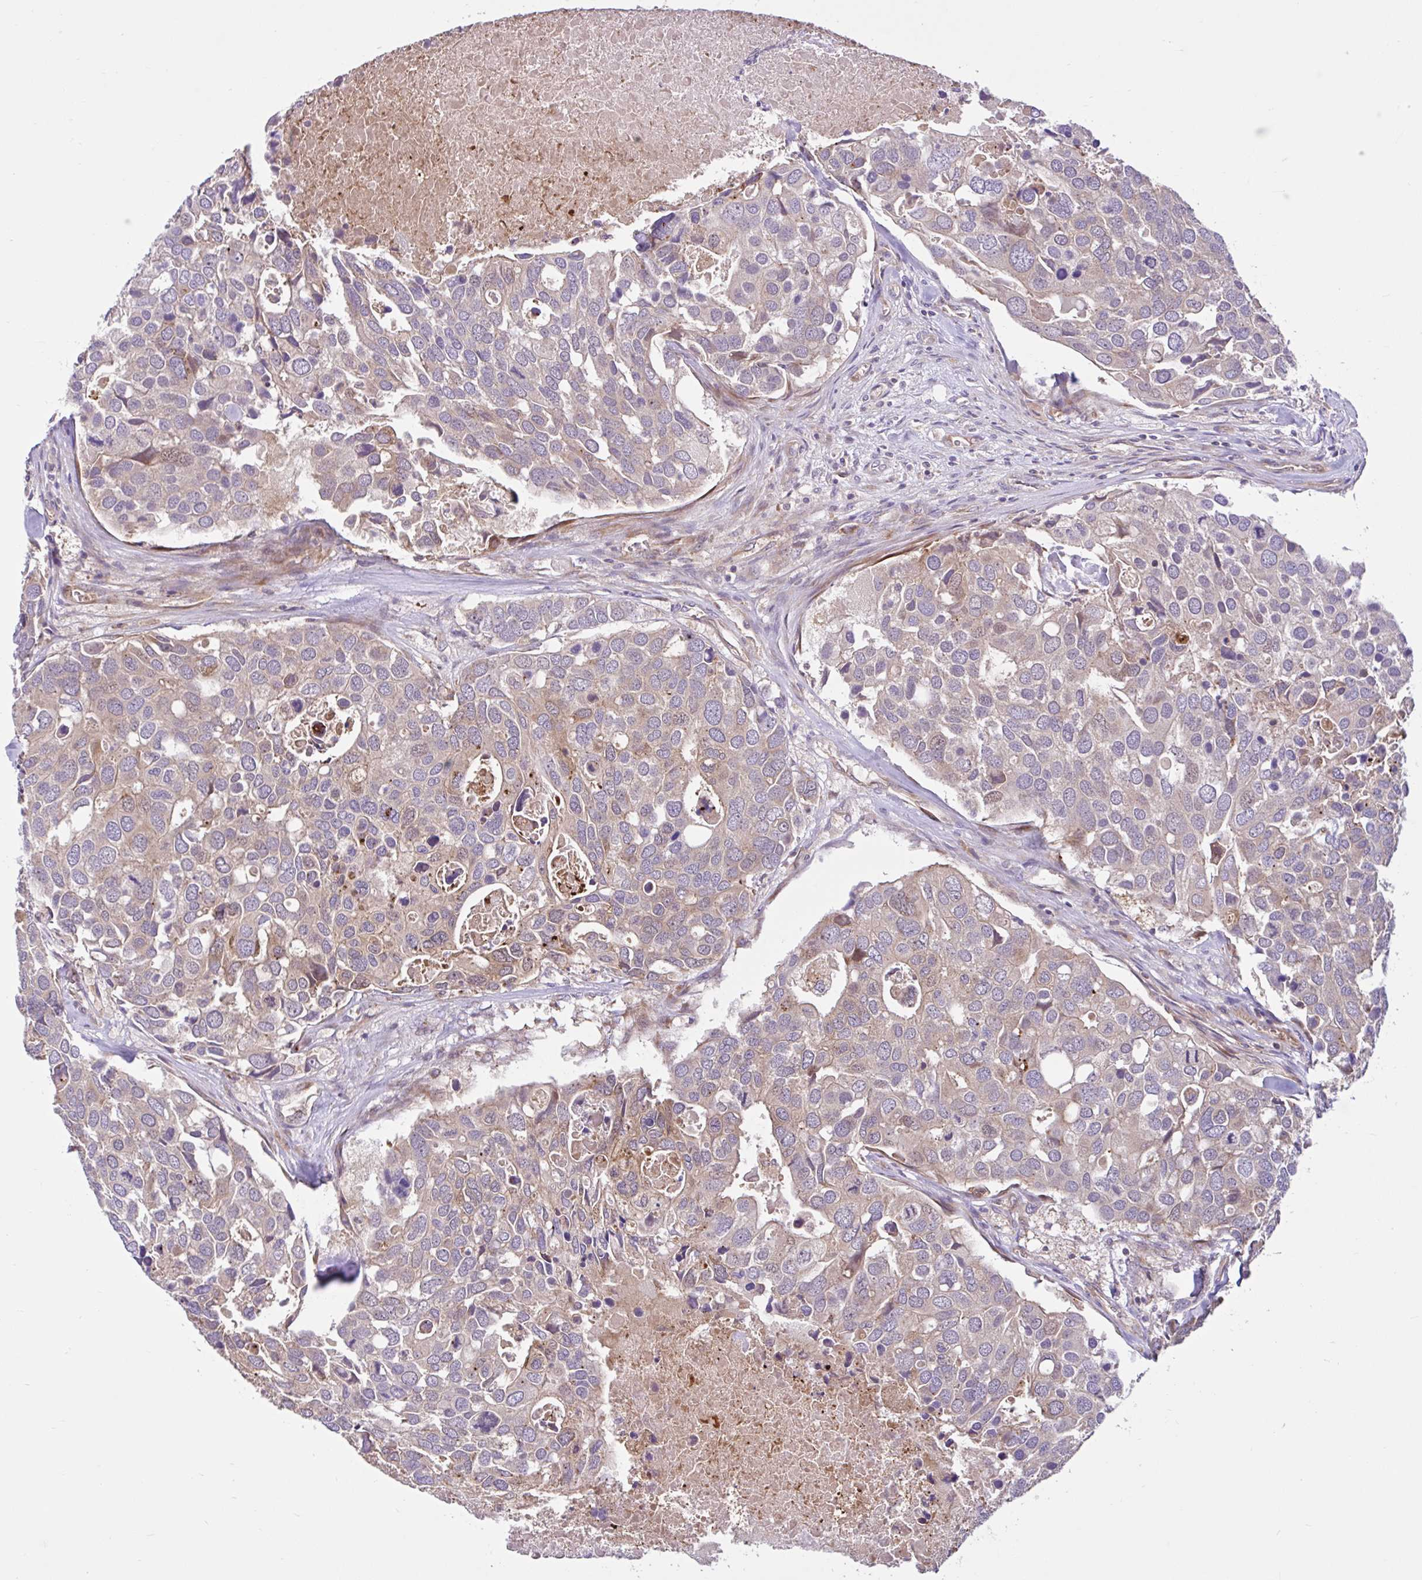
{"staining": {"intensity": "weak", "quantity": "25%-75%", "location": "cytoplasmic/membranous"}, "tissue": "breast cancer", "cell_type": "Tumor cells", "image_type": "cancer", "snomed": [{"axis": "morphology", "description": "Duct carcinoma"}, {"axis": "topography", "description": "Breast"}], "caption": "An IHC image of neoplastic tissue is shown. Protein staining in brown labels weak cytoplasmic/membranous positivity in breast cancer within tumor cells.", "gene": "NTPCR", "patient": {"sex": "female", "age": 83}}